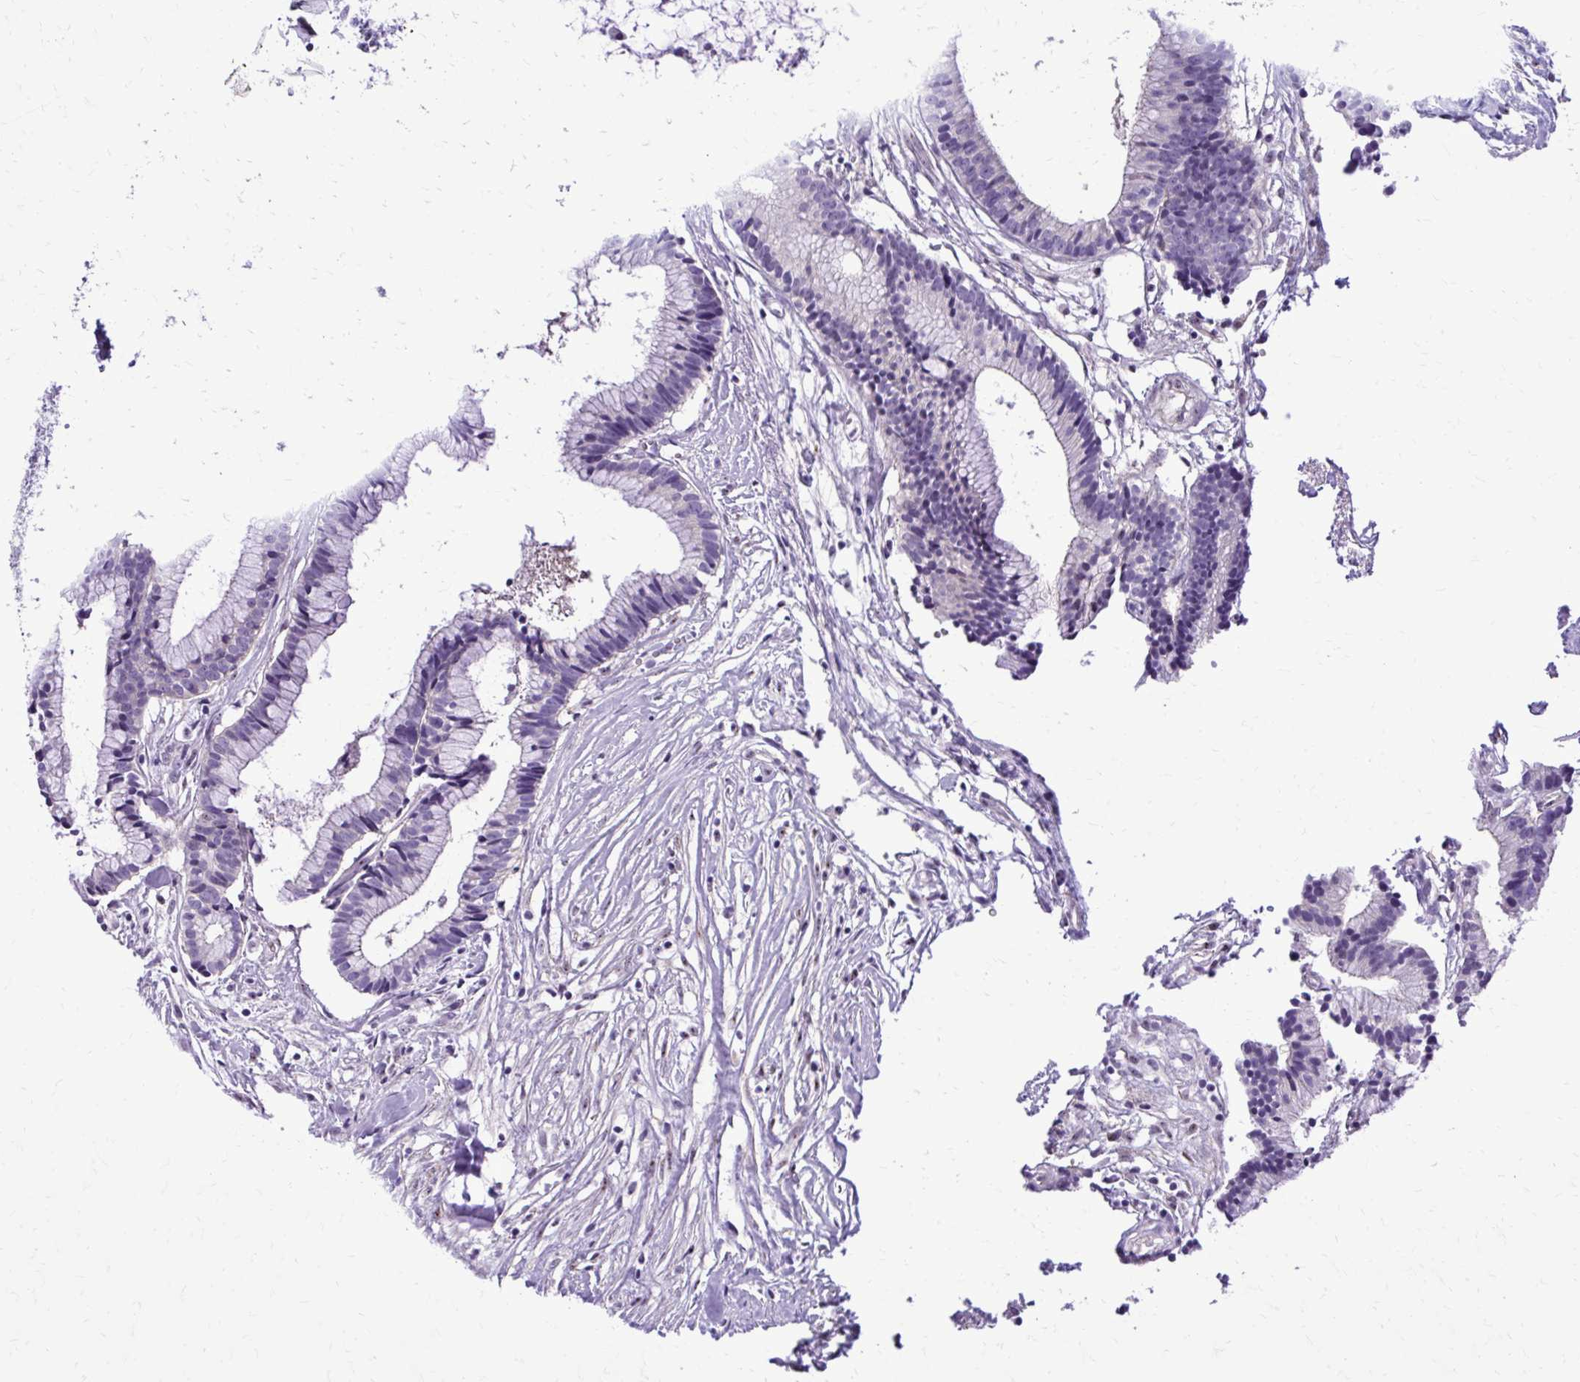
{"staining": {"intensity": "negative", "quantity": "none", "location": "none"}, "tissue": "colorectal cancer", "cell_type": "Tumor cells", "image_type": "cancer", "snomed": [{"axis": "morphology", "description": "Adenocarcinoma, NOS"}, {"axis": "topography", "description": "Colon"}], "caption": "This is a photomicrograph of immunohistochemistry (IHC) staining of colorectal cancer, which shows no positivity in tumor cells. (DAB (3,3'-diaminobenzidine) immunohistochemistry (IHC) visualized using brightfield microscopy, high magnification).", "gene": "RASL11B", "patient": {"sex": "female", "age": 78}}